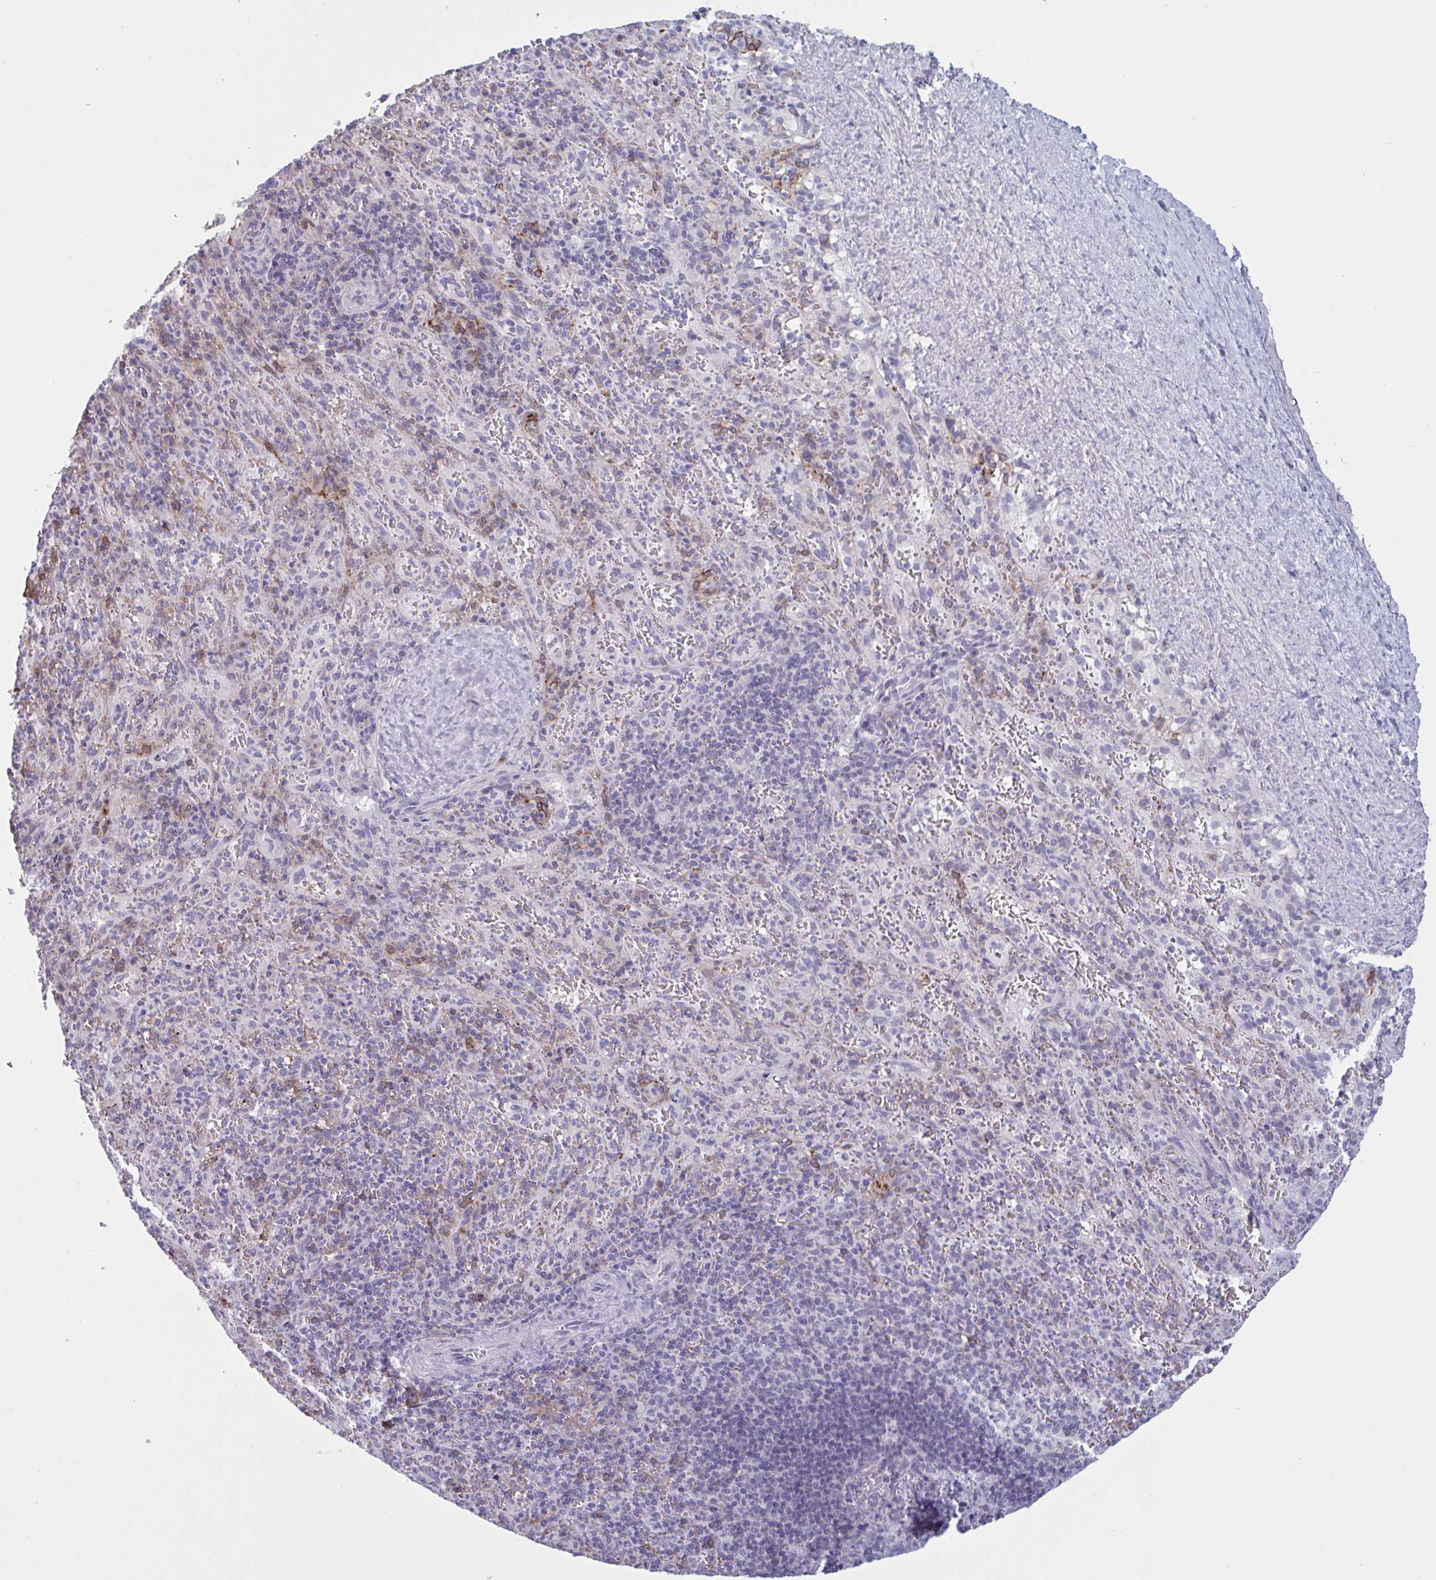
{"staining": {"intensity": "negative", "quantity": "none", "location": "none"}, "tissue": "spleen", "cell_type": "Cells in red pulp", "image_type": "normal", "snomed": [{"axis": "morphology", "description": "Normal tissue, NOS"}, {"axis": "topography", "description": "Spleen"}], "caption": "Protein analysis of unremarkable spleen exhibits no significant positivity in cells in red pulp. Brightfield microscopy of immunohistochemistry stained with DAB (brown) and hematoxylin (blue), captured at high magnification.", "gene": "HSD11B2", "patient": {"sex": "male", "age": 57}}